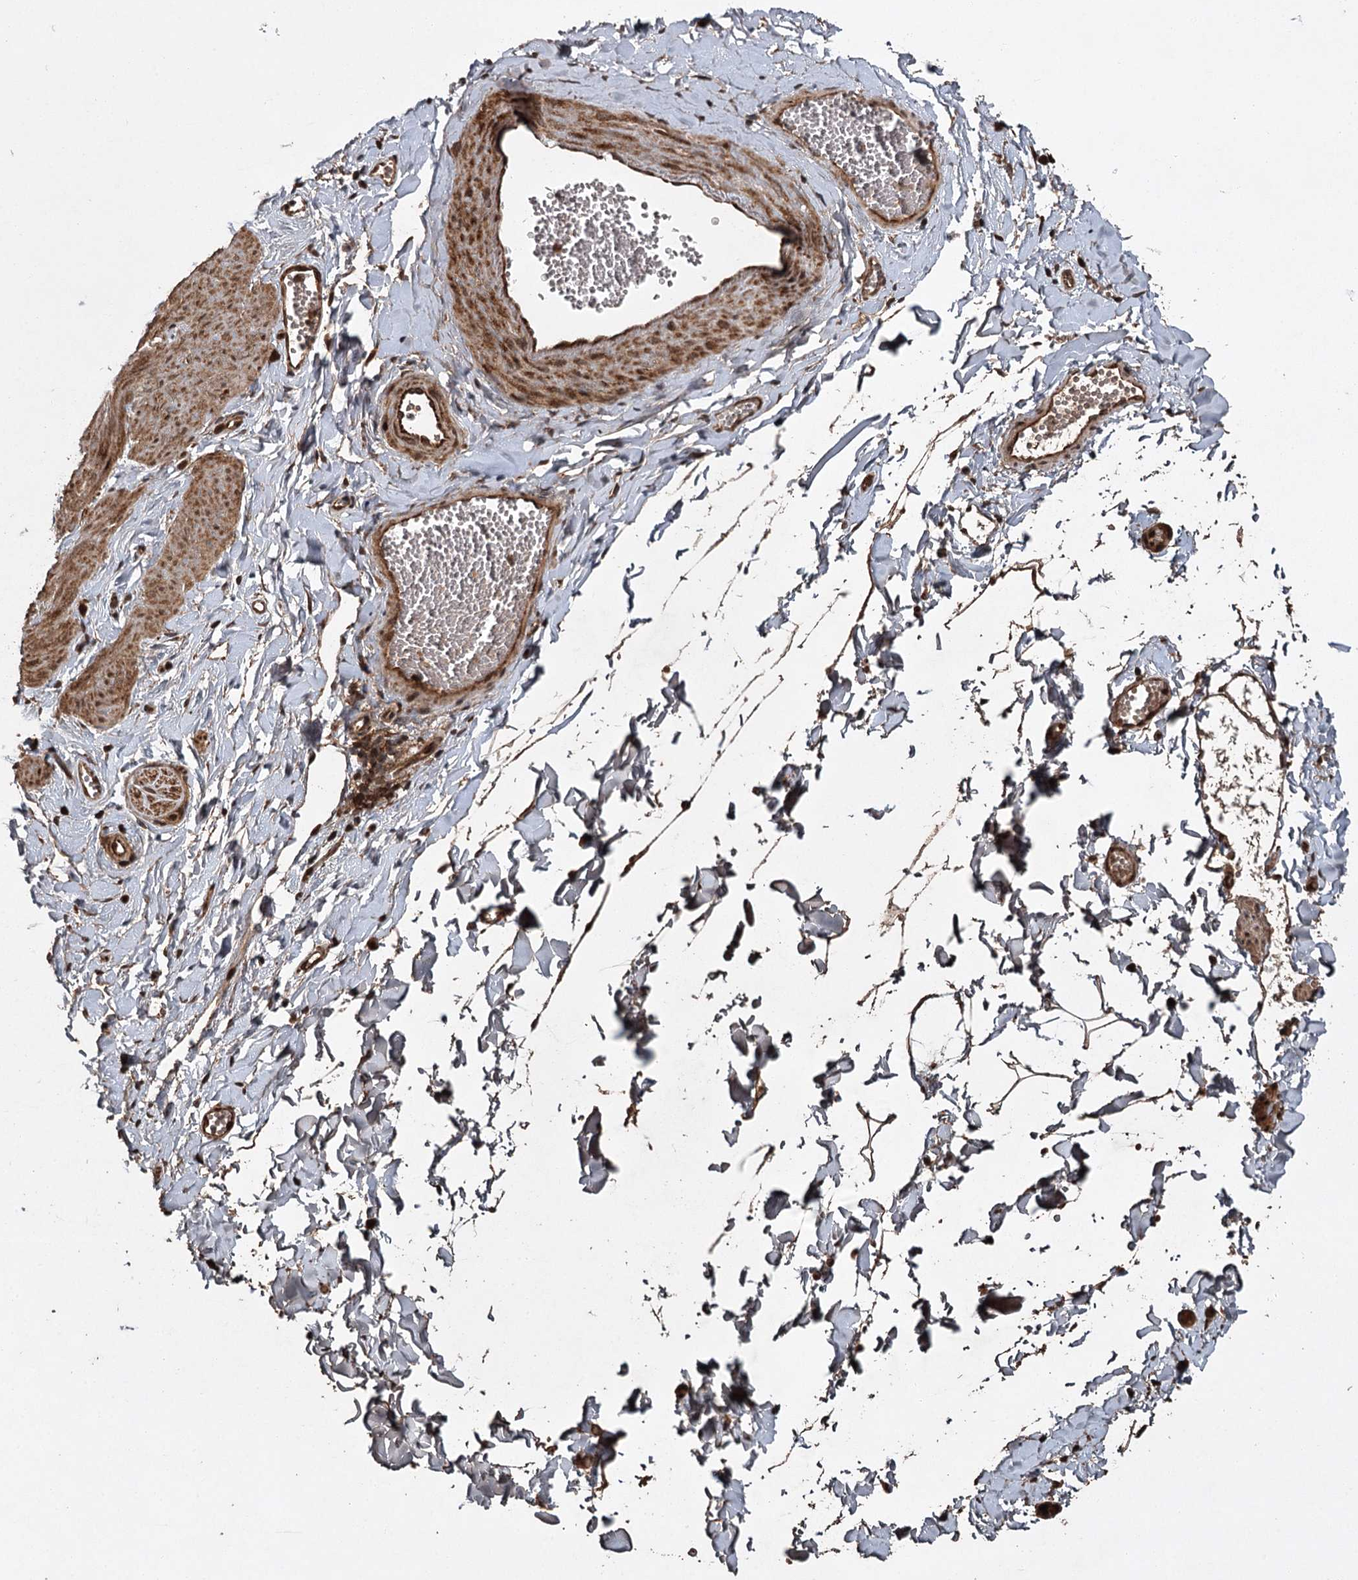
{"staining": {"intensity": "strong", "quantity": ">75%", "location": "cytoplasmic/membranous"}, "tissue": "adipose tissue", "cell_type": "Adipocytes", "image_type": "normal", "snomed": [{"axis": "morphology", "description": "Normal tissue, NOS"}, {"axis": "topography", "description": "Gallbladder"}, {"axis": "topography", "description": "Peripheral nerve tissue"}], "caption": "This image shows unremarkable adipose tissue stained with immunohistochemistry to label a protein in brown. The cytoplasmic/membranous of adipocytes show strong positivity for the protein. Nuclei are counter-stained blue.", "gene": "RPAP3", "patient": {"sex": "male", "age": 38}}